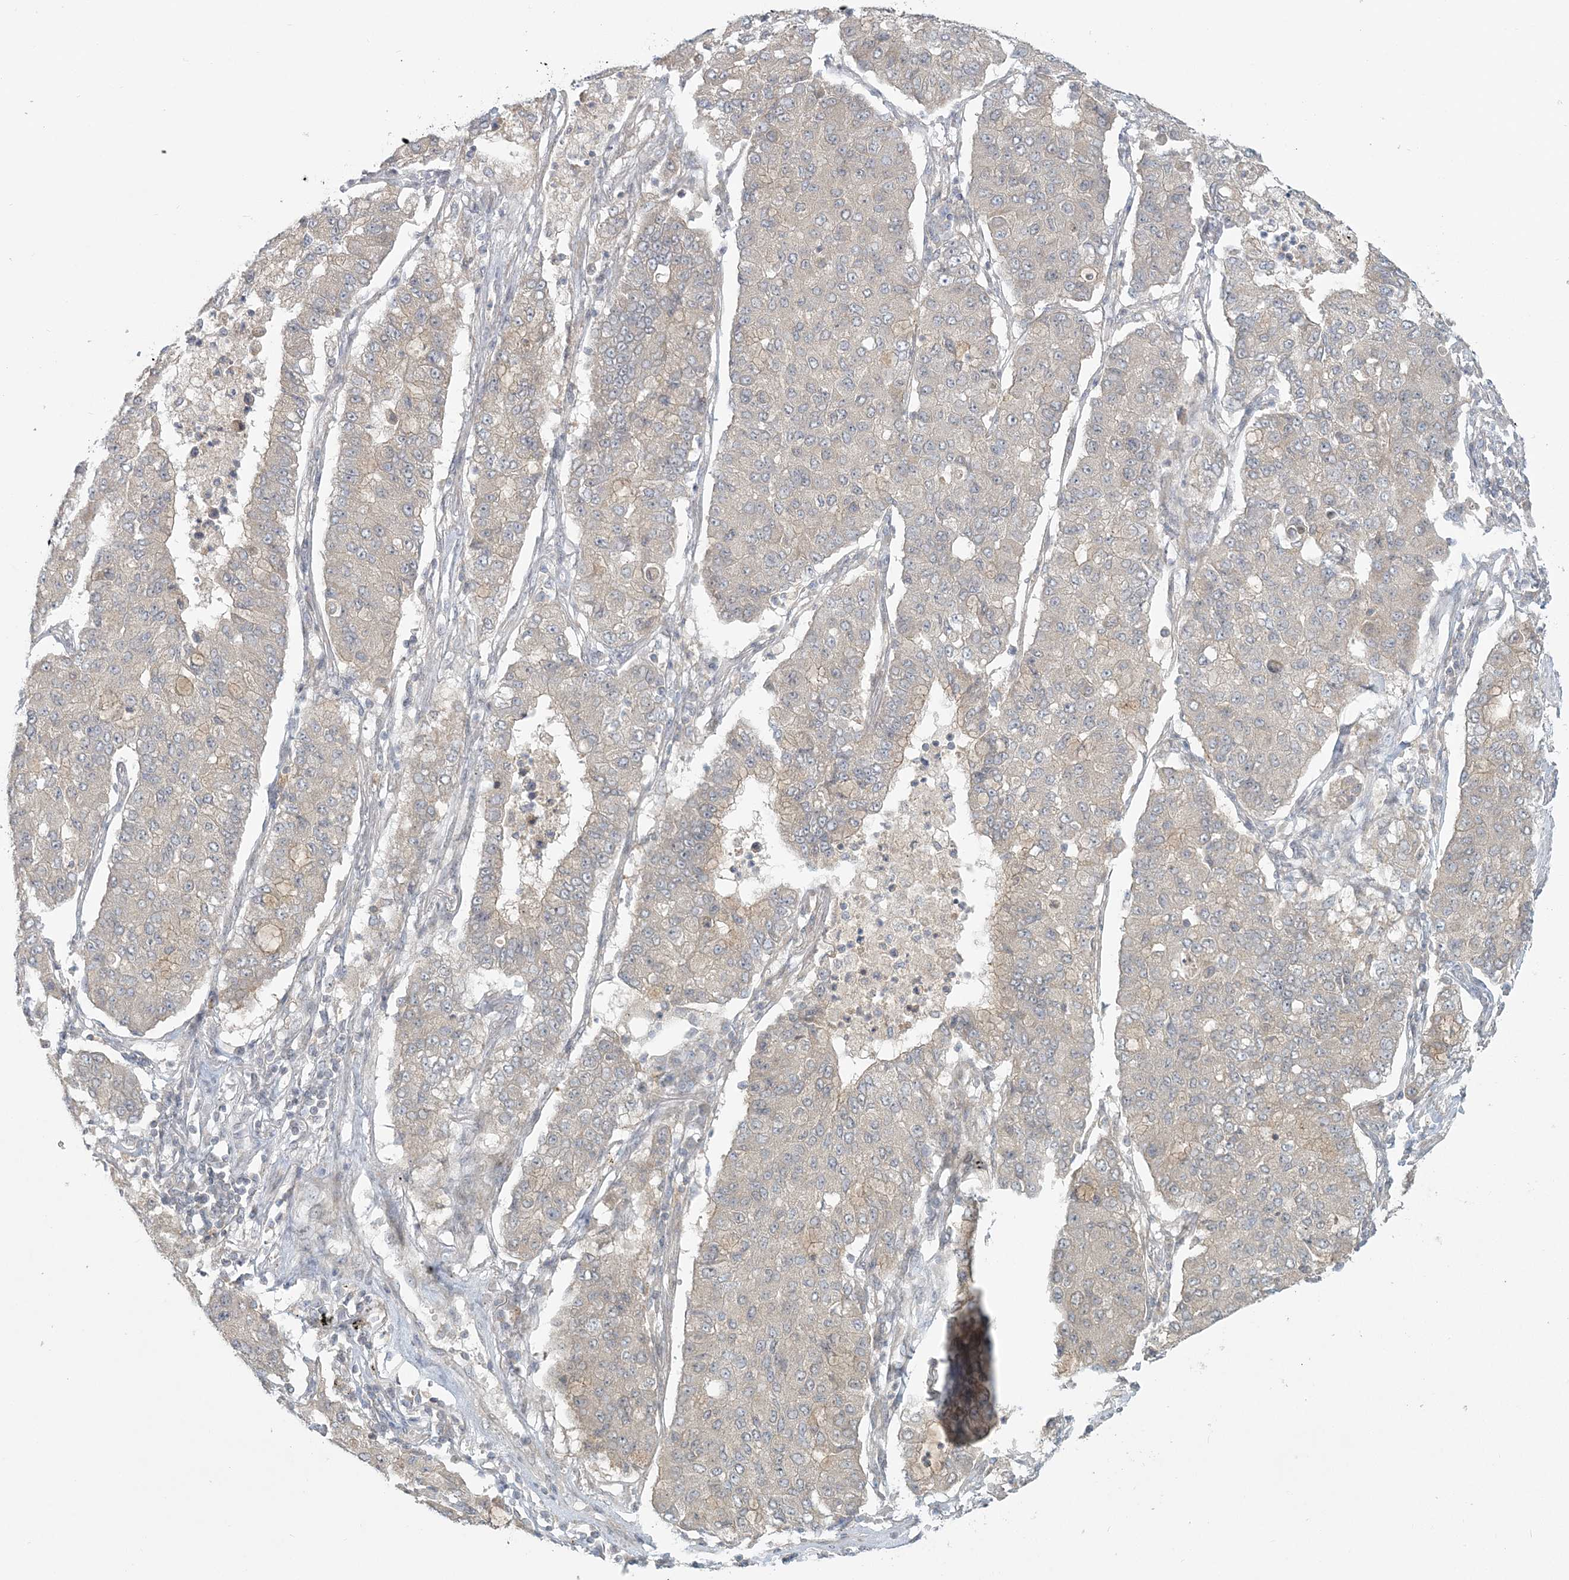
{"staining": {"intensity": "negative", "quantity": "none", "location": "none"}, "tissue": "lung cancer", "cell_type": "Tumor cells", "image_type": "cancer", "snomed": [{"axis": "morphology", "description": "Squamous cell carcinoma, NOS"}, {"axis": "topography", "description": "Lung"}], "caption": "The immunohistochemistry (IHC) histopathology image has no significant positivity in tumor cells of lung cancer (squamous cell carcinoma) tissue.", "gene": "BLTP3A", "patient": {"sex": "male", "age": 74}}